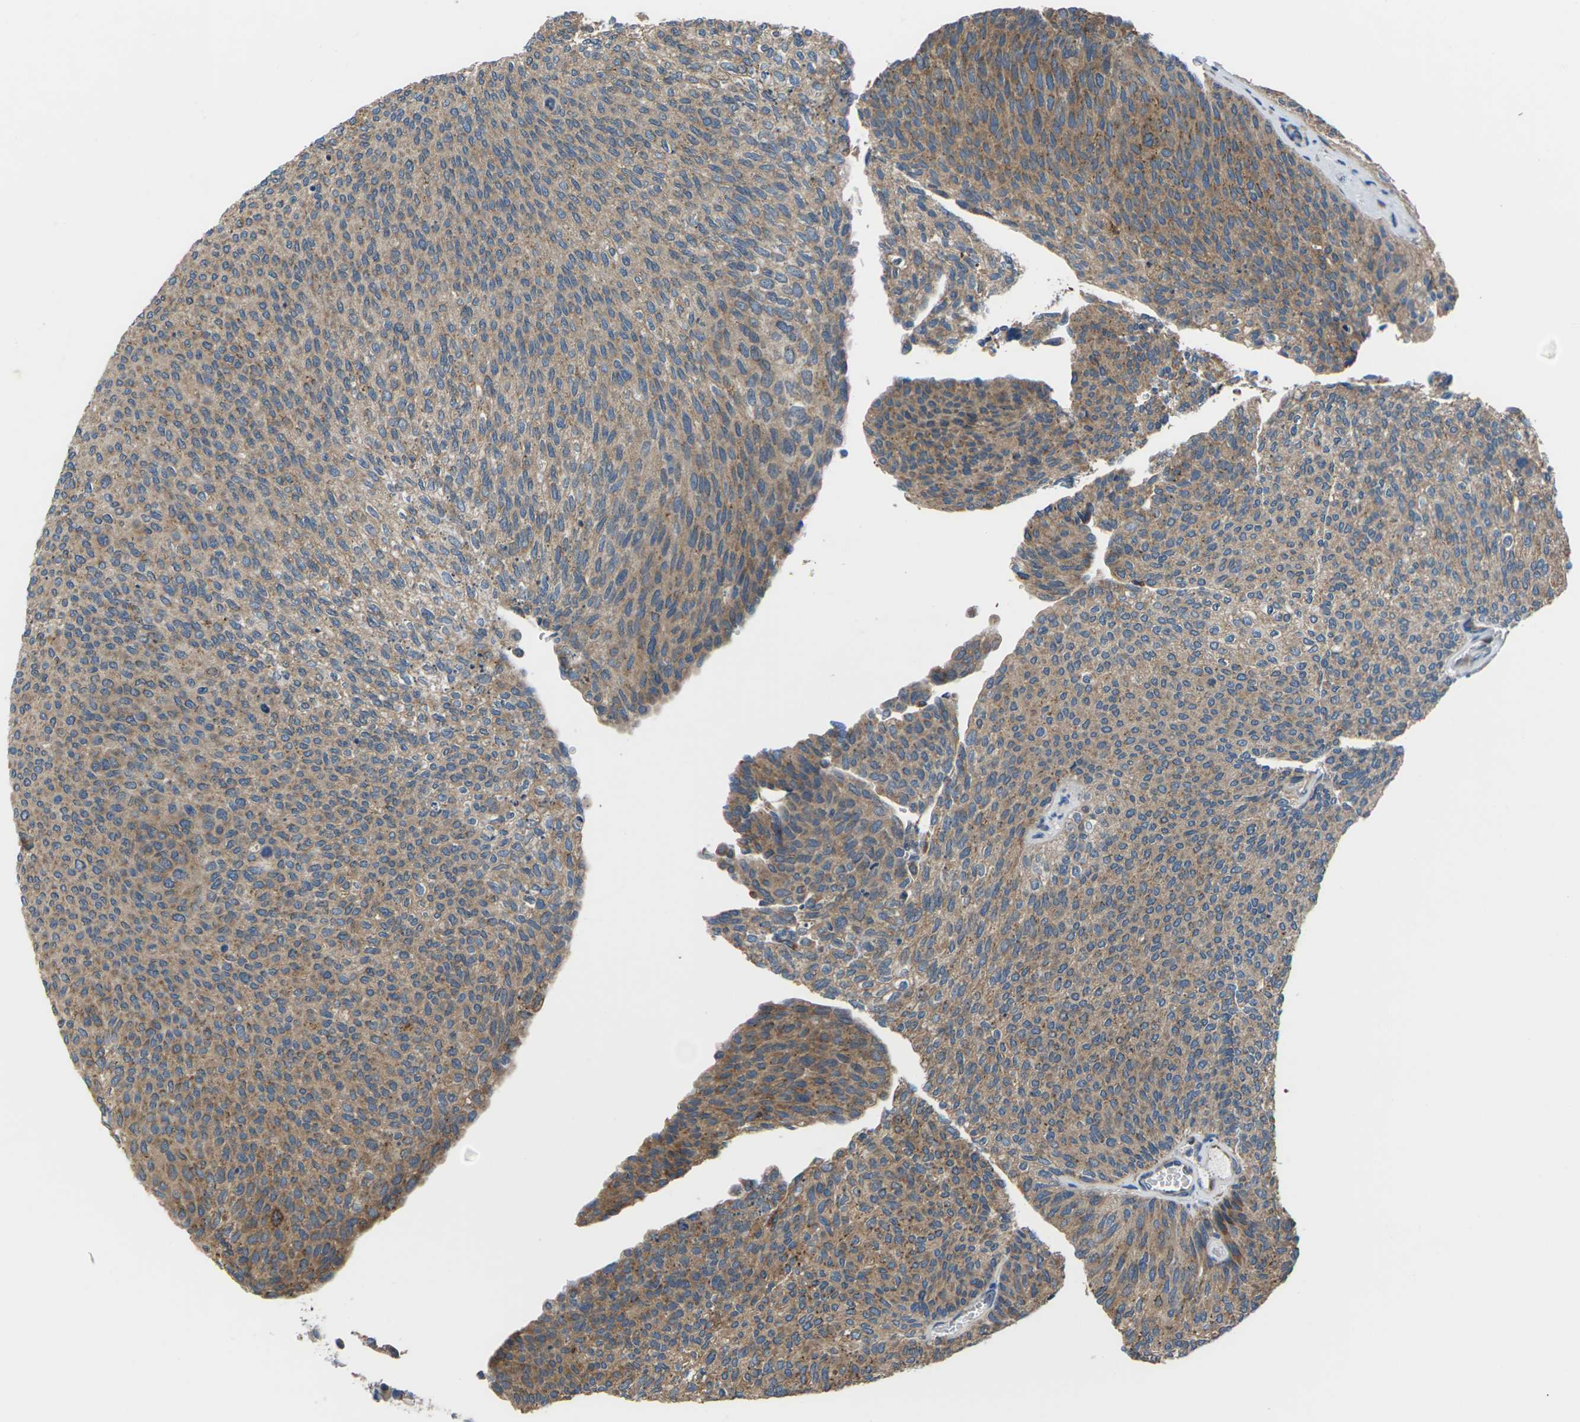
{"staining": {"intensity": "moderate", "quantity": ">75%", "location": "cytoplasmic/membranous"}, "tissue": "urothelial cancer", "cell_type": "Tumor cells", "image_type": "cancer", "snomed": [{"axis": "morphology", "description": "Urothelial carcinoma, Low grade"}, {"axis": "topography", "description": "Urinary bladder"}], "caption": "Human low-grade urothelial carcinoma stained for a protein (brown) reveals moderate cytoplasmic/membranous positive expression in about >75% of tumor cells.", "gene": "GABRP", "patient": {"sex": "female", "age": 79}}